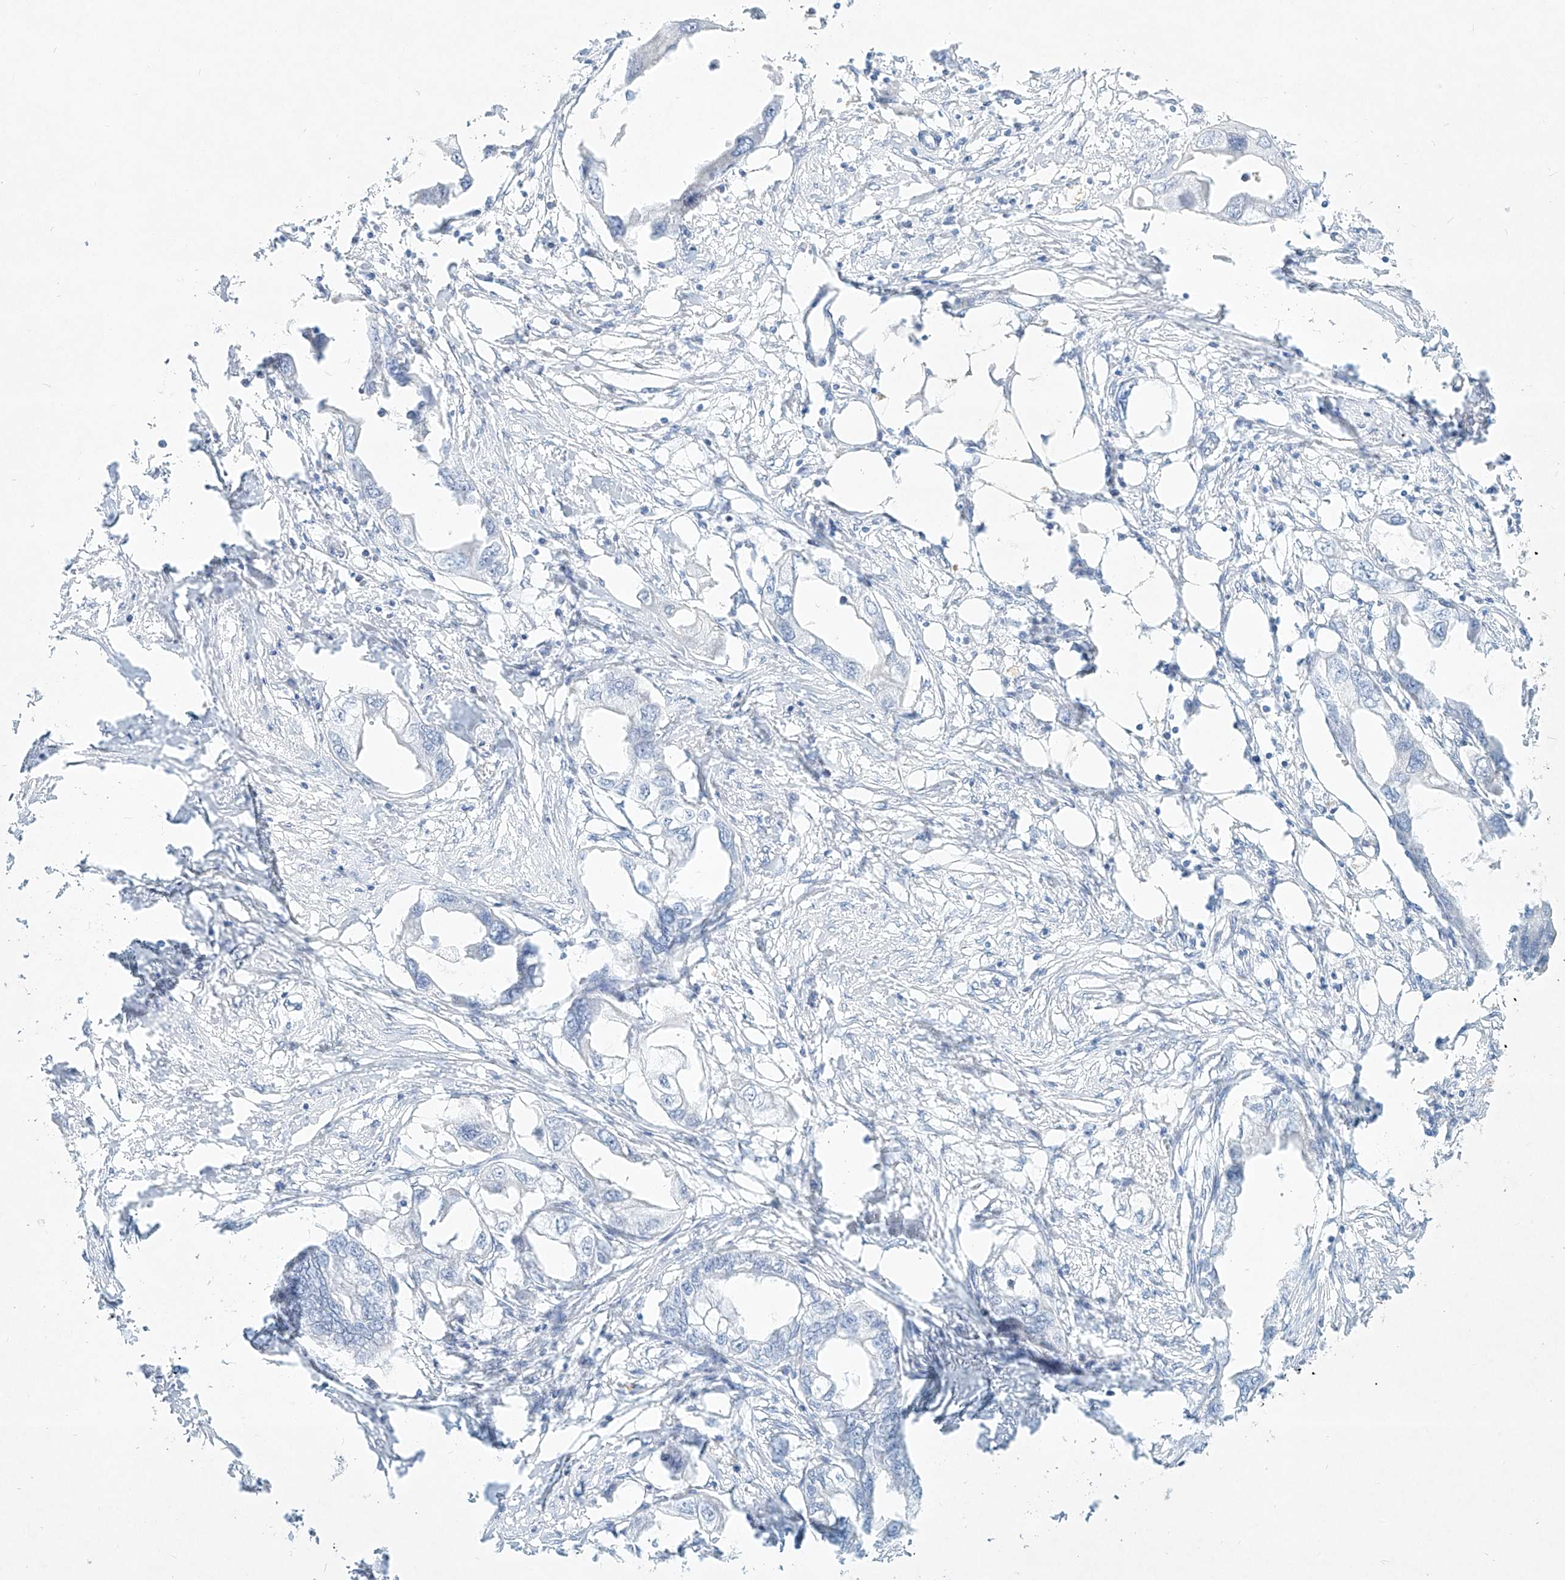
{"staining": {"intensity": "negative", "quantity": "none", "location": "none"}, "tissue": "endometrial cancer", "cell_type": "Tumor cells", "image_type": "cancer", "snomed": [{"axis": "morphology", "description": "Adenocarcinoma, NOS"}, {"axis": "morphology", "description": "Adenocarcinoma, metastatic, NOS"}, {"axis": "topography", "description": "Adipose tissue"}, {"axis": "topography", "description": "Endometrium"}], "caption": "Human endometrial cancer stained for a protein using immunohistochemistry displays no positivity in tumor cells.", "gene": "REEP2", "patient": {"sex": "female", "age": 67}}